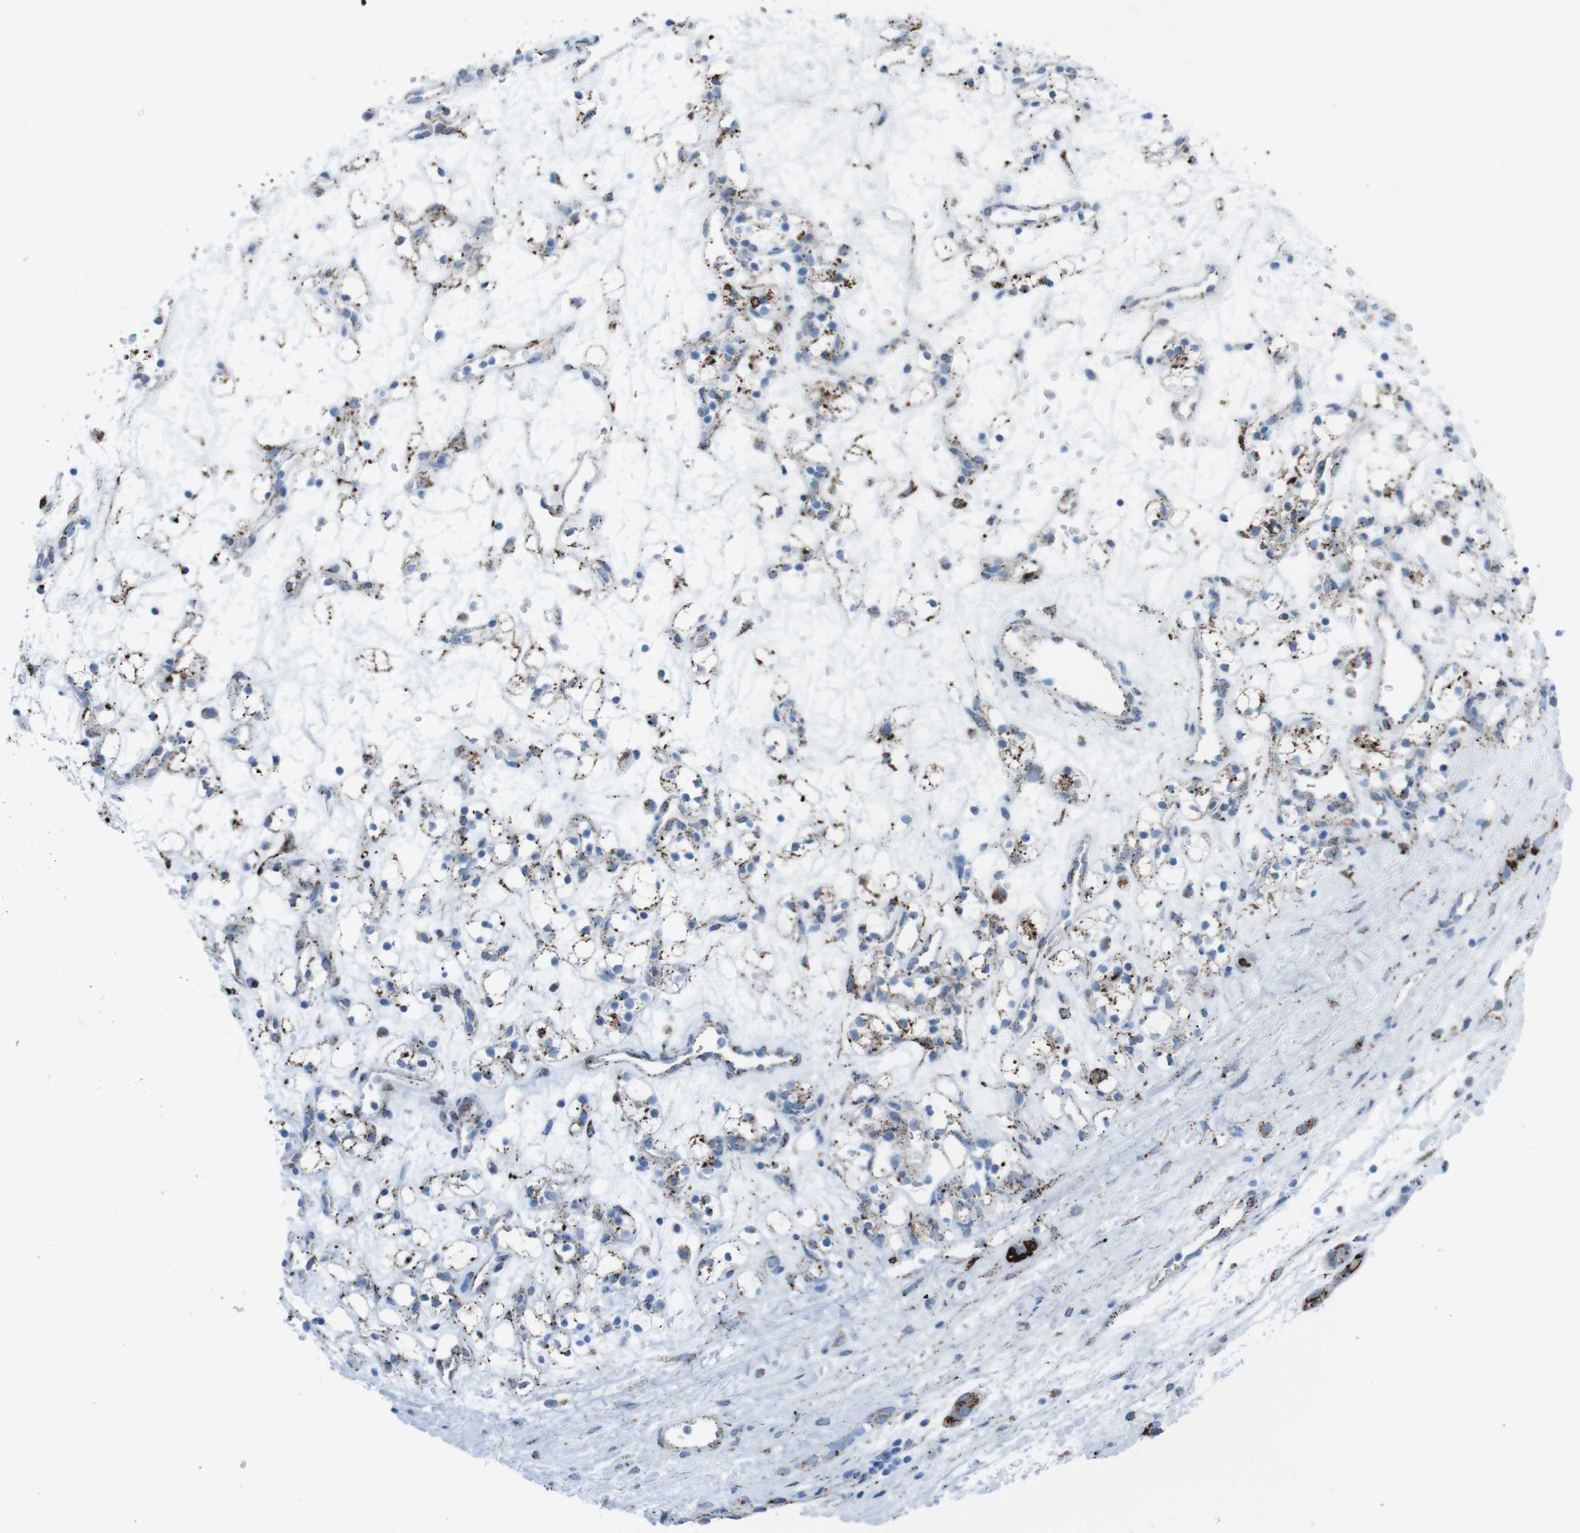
{"staining": {"intensity": "moderate", "quantity": "25%-75%", "location": "cytoplasmic/membranous"}, "tissue": "renal cancer", "cell_type": "Tumor cells", "image_type": "cancer", "snomed": [{"axis": "morphology", "description": "Adenocarcinoma, NOS"}, {"axis": "topography", "description": "Kidney"}], "caption": "Immunohistochemistry (IHC) photomicrograph of neoplastic tissue: human renal cancer (adenocarcinoma) stained using immunohistochemistry (IHC) displays medium levels of moderate protein expression localized specifically in the cytoplasmic/membranous of tumor cells, appearing as a cytoplasmic/membranous brown color.", "gene": "SCARB2", "patient": {"sex": "female", "age": 60}}